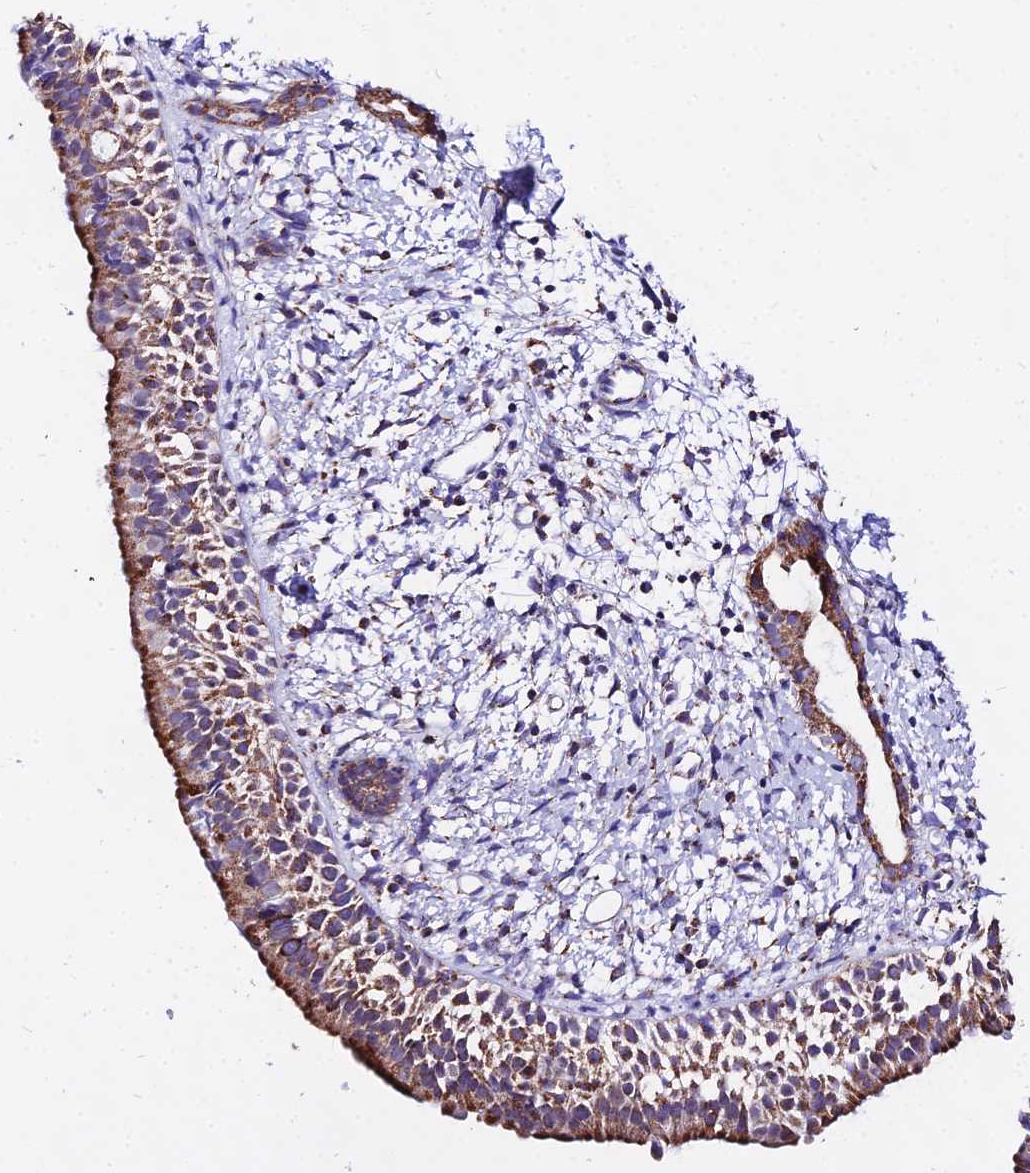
{"staining": {"intensity": "moderate", "quantity": ">75%", "location": "cytoplasmic/membranous"}, "tissue": "nasopharynx", "cell_type": "Respiratory epithelial cells", "image_type": "normal", "snomed": [{"axis": "morphology", "description": "Normal tissue, NOS"}, {"axis": "topography", "description": "Nasopharynx"}], "caption": "Immunohistochemical staining of unremarkable nasopharynx shows moderate cytoplasmic/membranous protein positivity in about >75% of respiratory epithelial cells. Using DAB (3,3'-diaminobenzidine) (brown) and hematoxylin (blue) stains, captured at high magnification using brightfield microscopy.", "gene": "ATP5PD", "patient": {"sex": "male", "age": 22}}